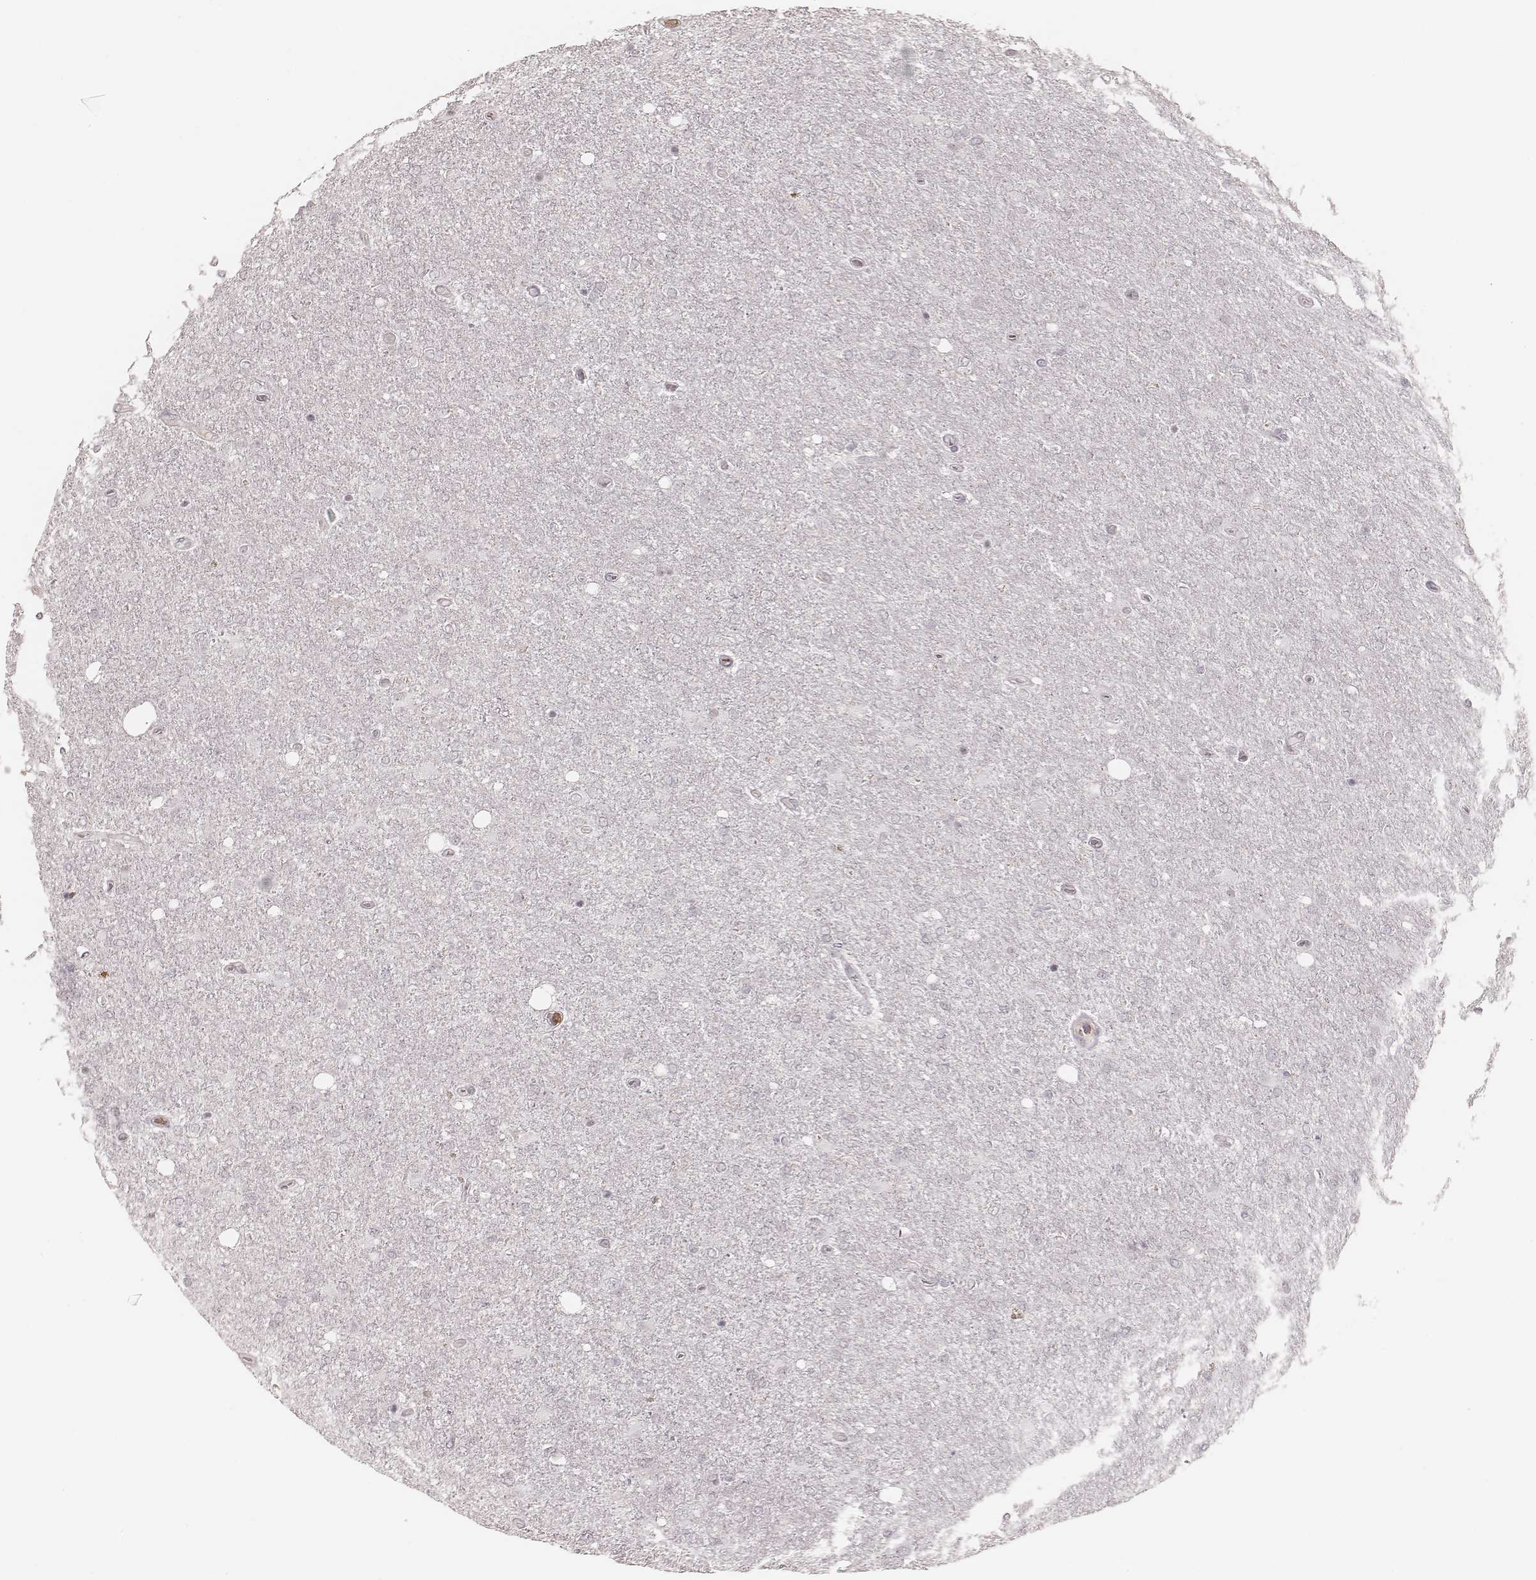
{"staining": {"intensity": "negative", "quantity": "none", "location": "none"}, "tissue": "glioma", "cell_type": "Tumor cells", "image_type": "cancer", "snomed": [{"axis": "morphology", "description": "Glioma, malignant, High grade"}, {"axis": "topography", "description": "Cerebral cortex"}], "caption": "IHC image of neoplastic tissue: human glioma stained with DAB demonstrates no significant protein positivity in tumor cells.", "gene": "KITLG", "patient": {"sex": "male", "age": 70}}